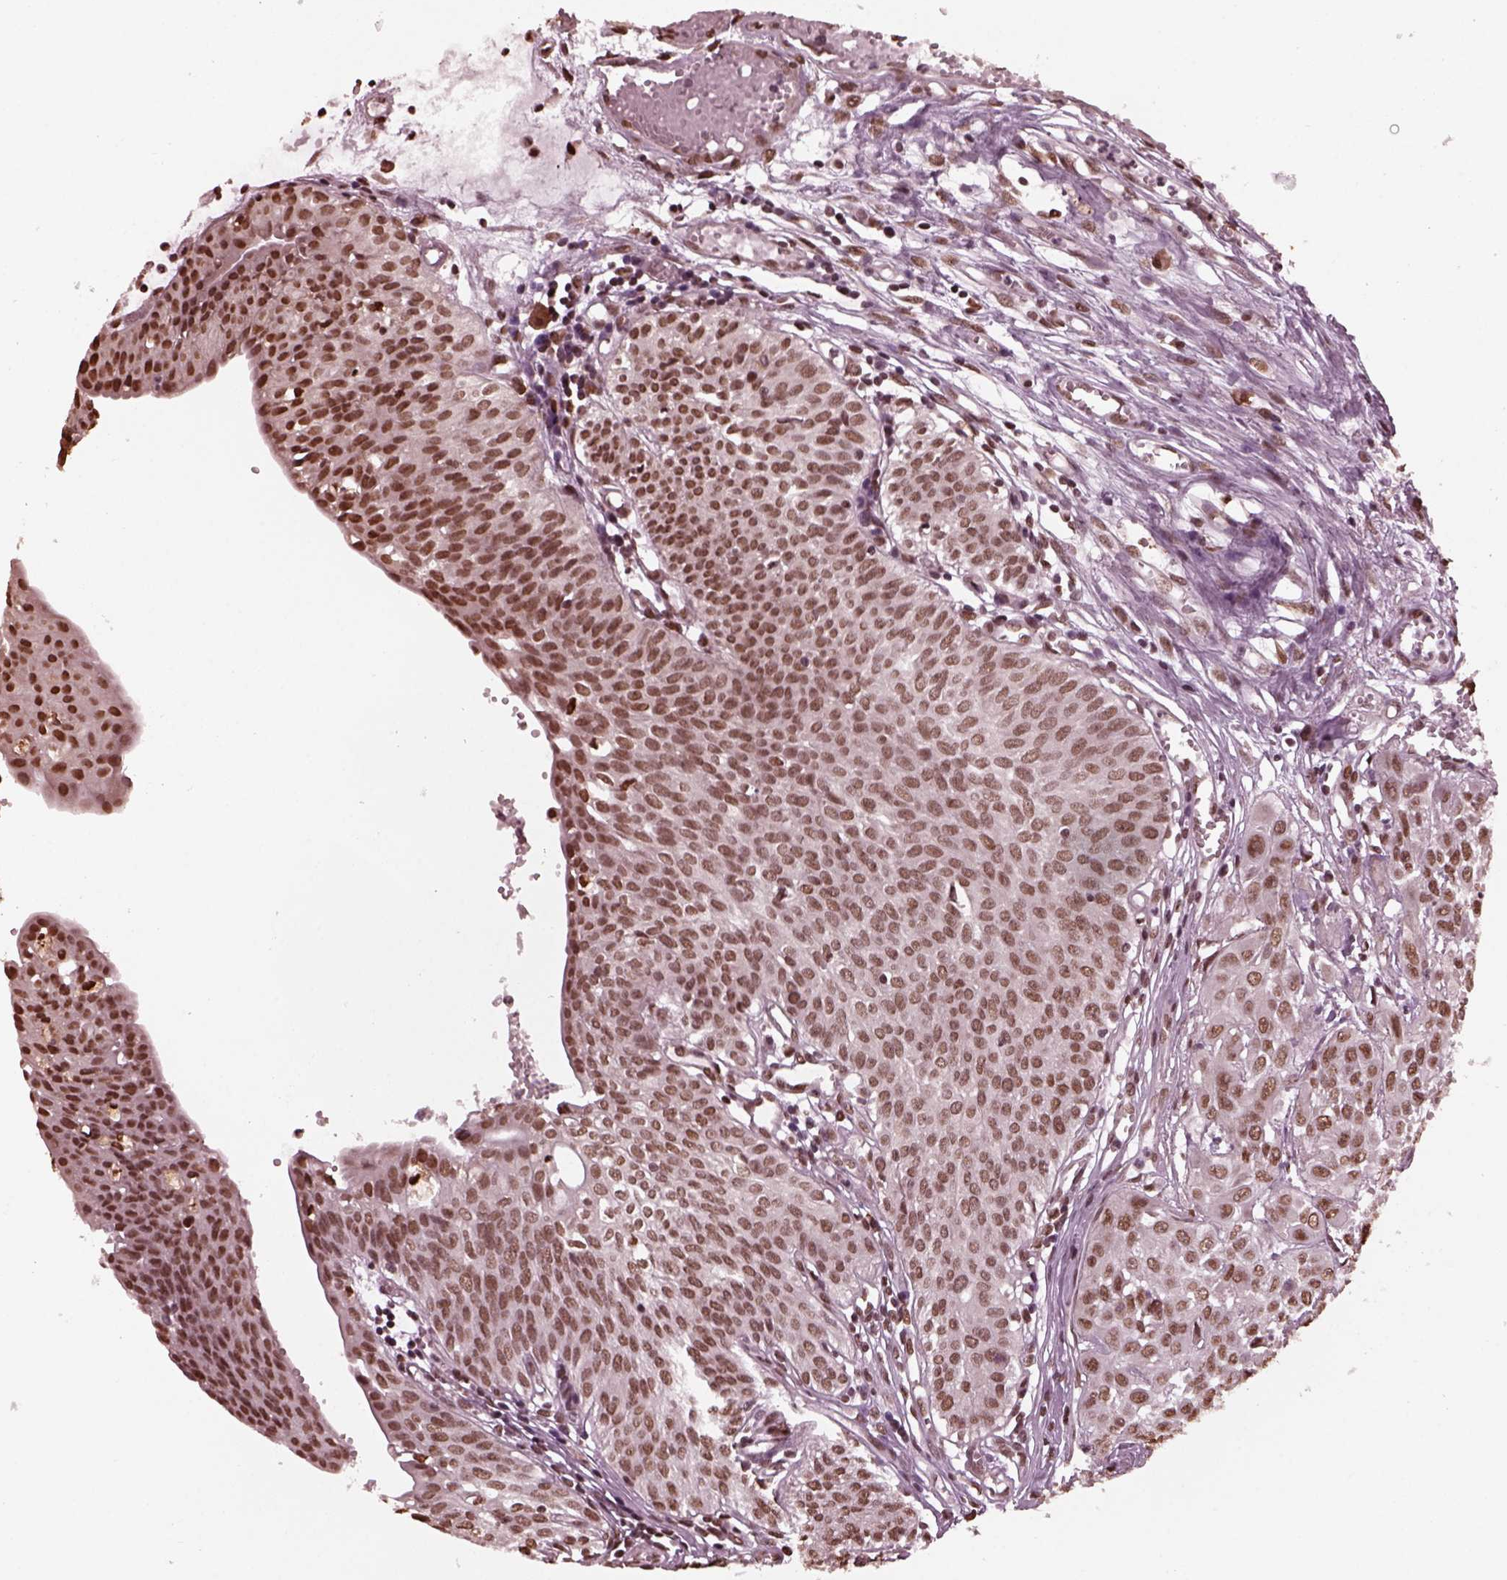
{"staining": {"intensity": "moderate", "quantity": ">75%", "location": "nuclear"}, "tissue": "urothelial cancer", "cell_type": "Tumor cells", "image_type": "cancer", "snomed": [{"axis": "morphology", "description": "Urothelial carcinoma, High grade"}, {"axis": "topography", "description": "Urinary bladder"}], "caption": "Urothelial carcinoma (high-grade) stained for a protein (brown) demonstrates moderate nuclear positive expression in approximately >75% of tumor cells.", "gene": "NSD1", "patient": {"sex": "male", "age": 57}}